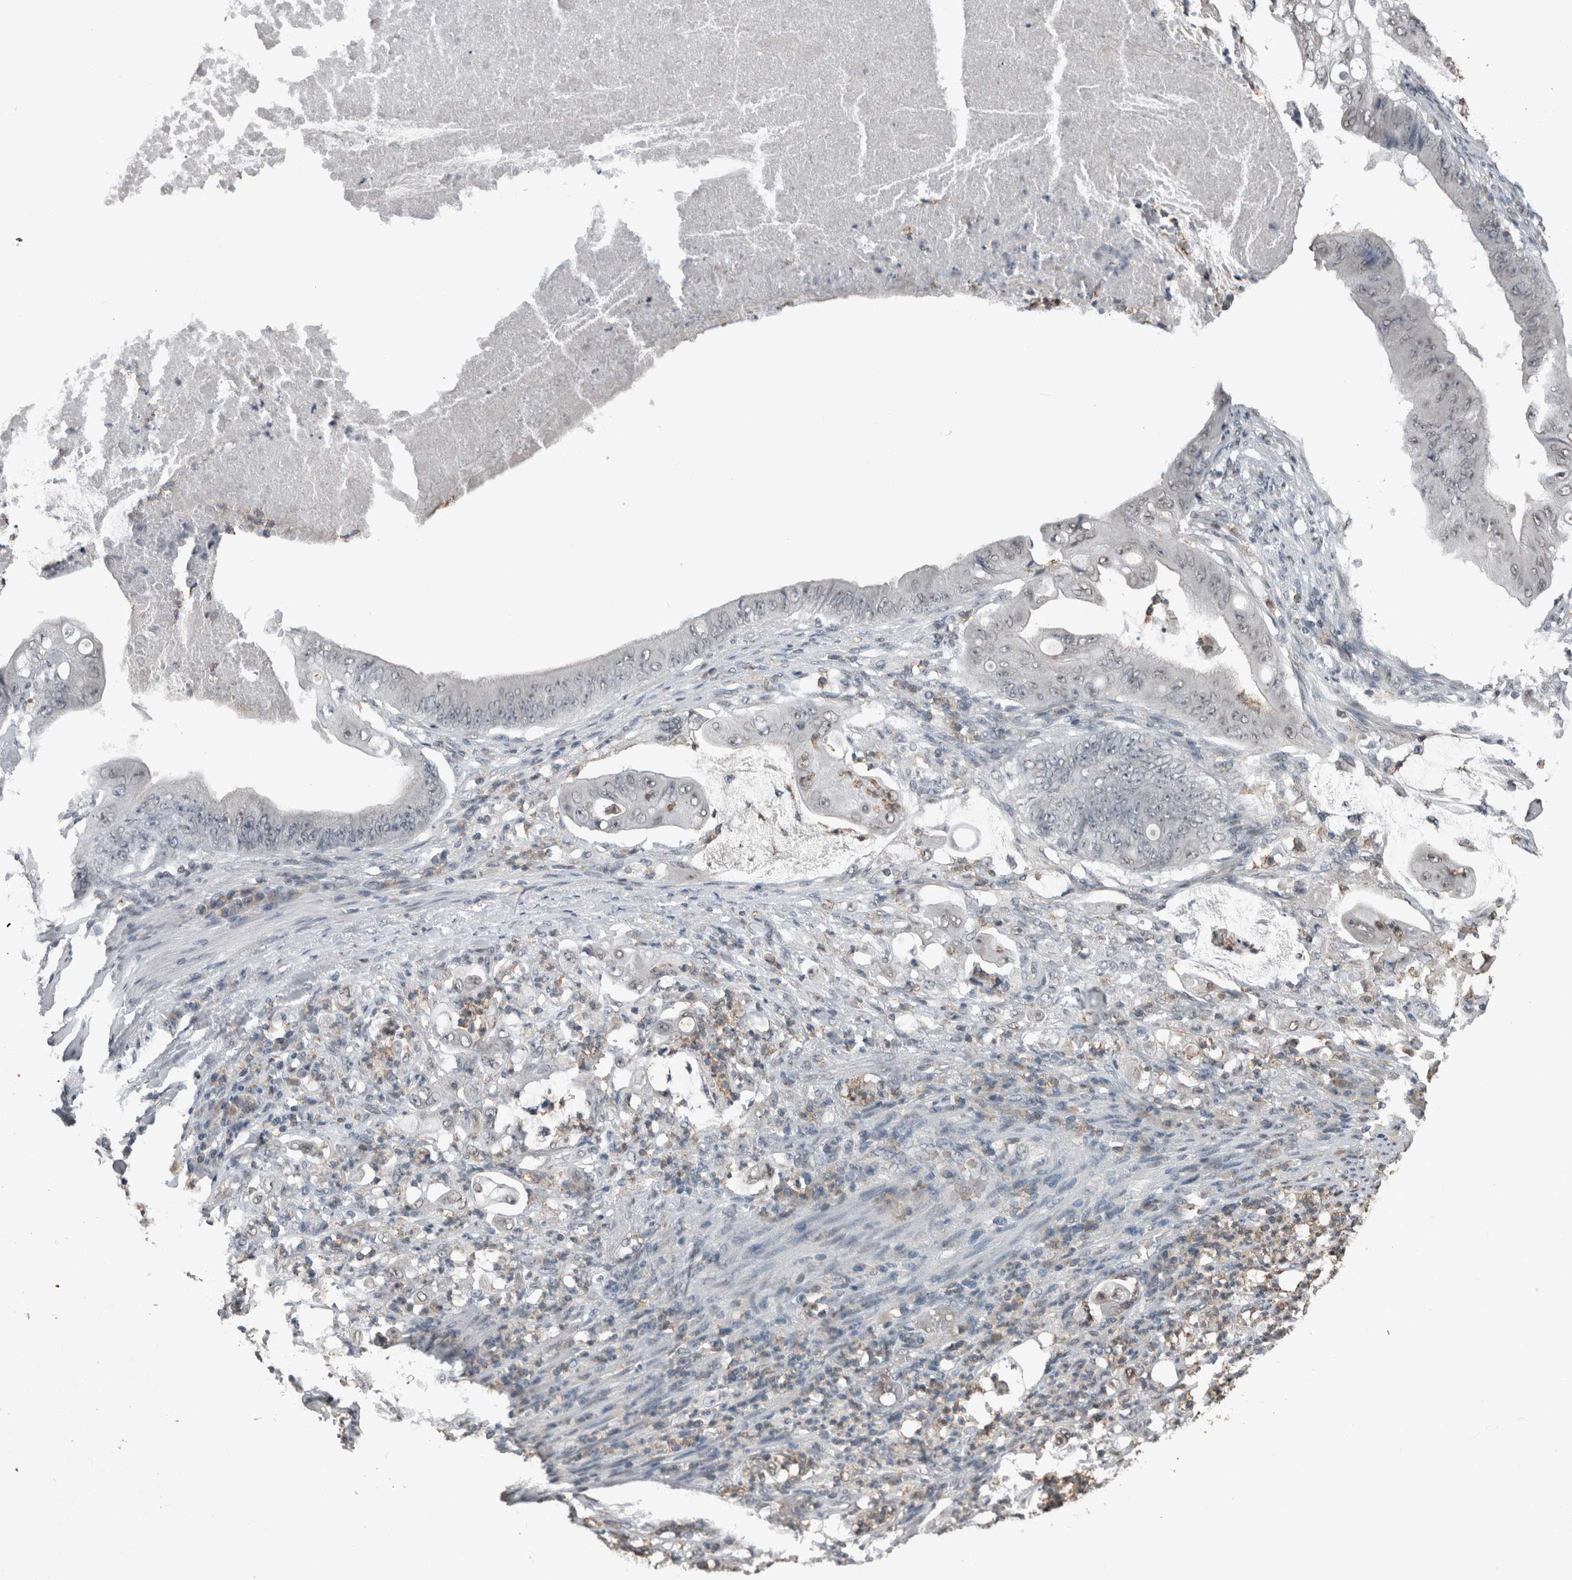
{"staining": {"intensity": "negative", "quantity": "none", "location": "none"}, "tissue": "stomach cancer", "cell_type": "Tumor cells", "image_type": "cancer", "snomed": [{"axis": "morphology", "description": "Adenocarcinoma, NOS"}, {"axis": "topography", "description": "Stomach"}], "caption": "Immunohistochemistry (IHC) histopathology image of neoplastic tissue: adenocarcinoma (stomach) stained with DAB exhibits no significant protein expression in tumor cells. The staining was performed using DAB to visualize the protein expression in brown, while the nuclei were stained in blue with hematoxylin (Magnification: 20x).", "gene": "MAFF", "patient": {"sex": "female", "age": 73}}